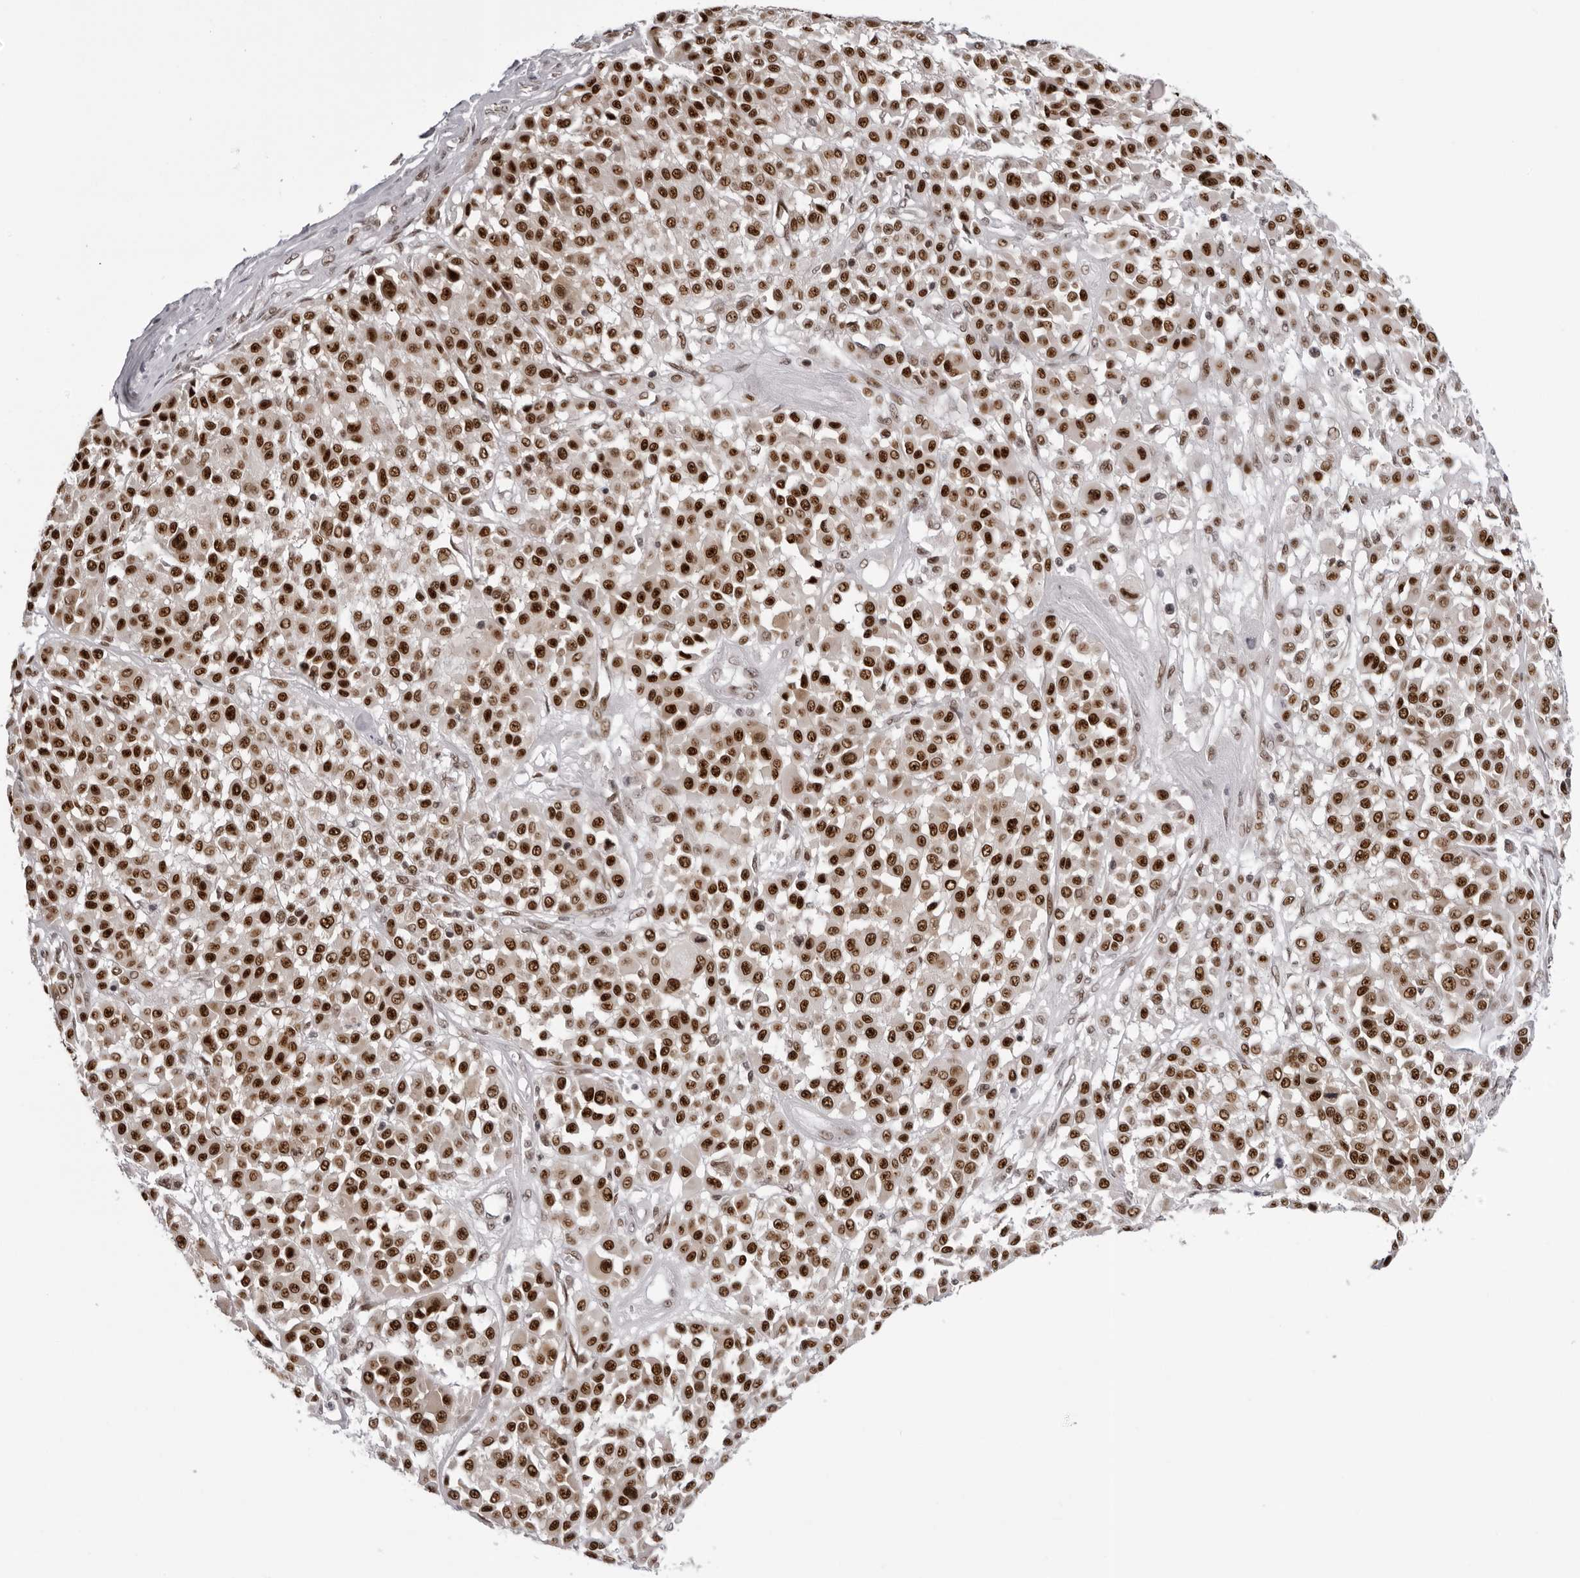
{"staining": {"intensity": "strong", "quantity": ">75%", "location": "nuclear"}, "tissue": "melanoma", "cell_type": "Tumor cells", "image_type": "cancer", "snomed": [{"axis": "morphology", "description": "Malignant melanoma, Metastatic site"}, {"axis": "topography", "description": "Soft tissue"}], "caption": "Malignant melanoma (metastatic site) stained for a protein exhibits strong nuclear positivity in tumor cells.", "gene": "HEXIM2", "patient": {"sex": "male", "age": 41}}